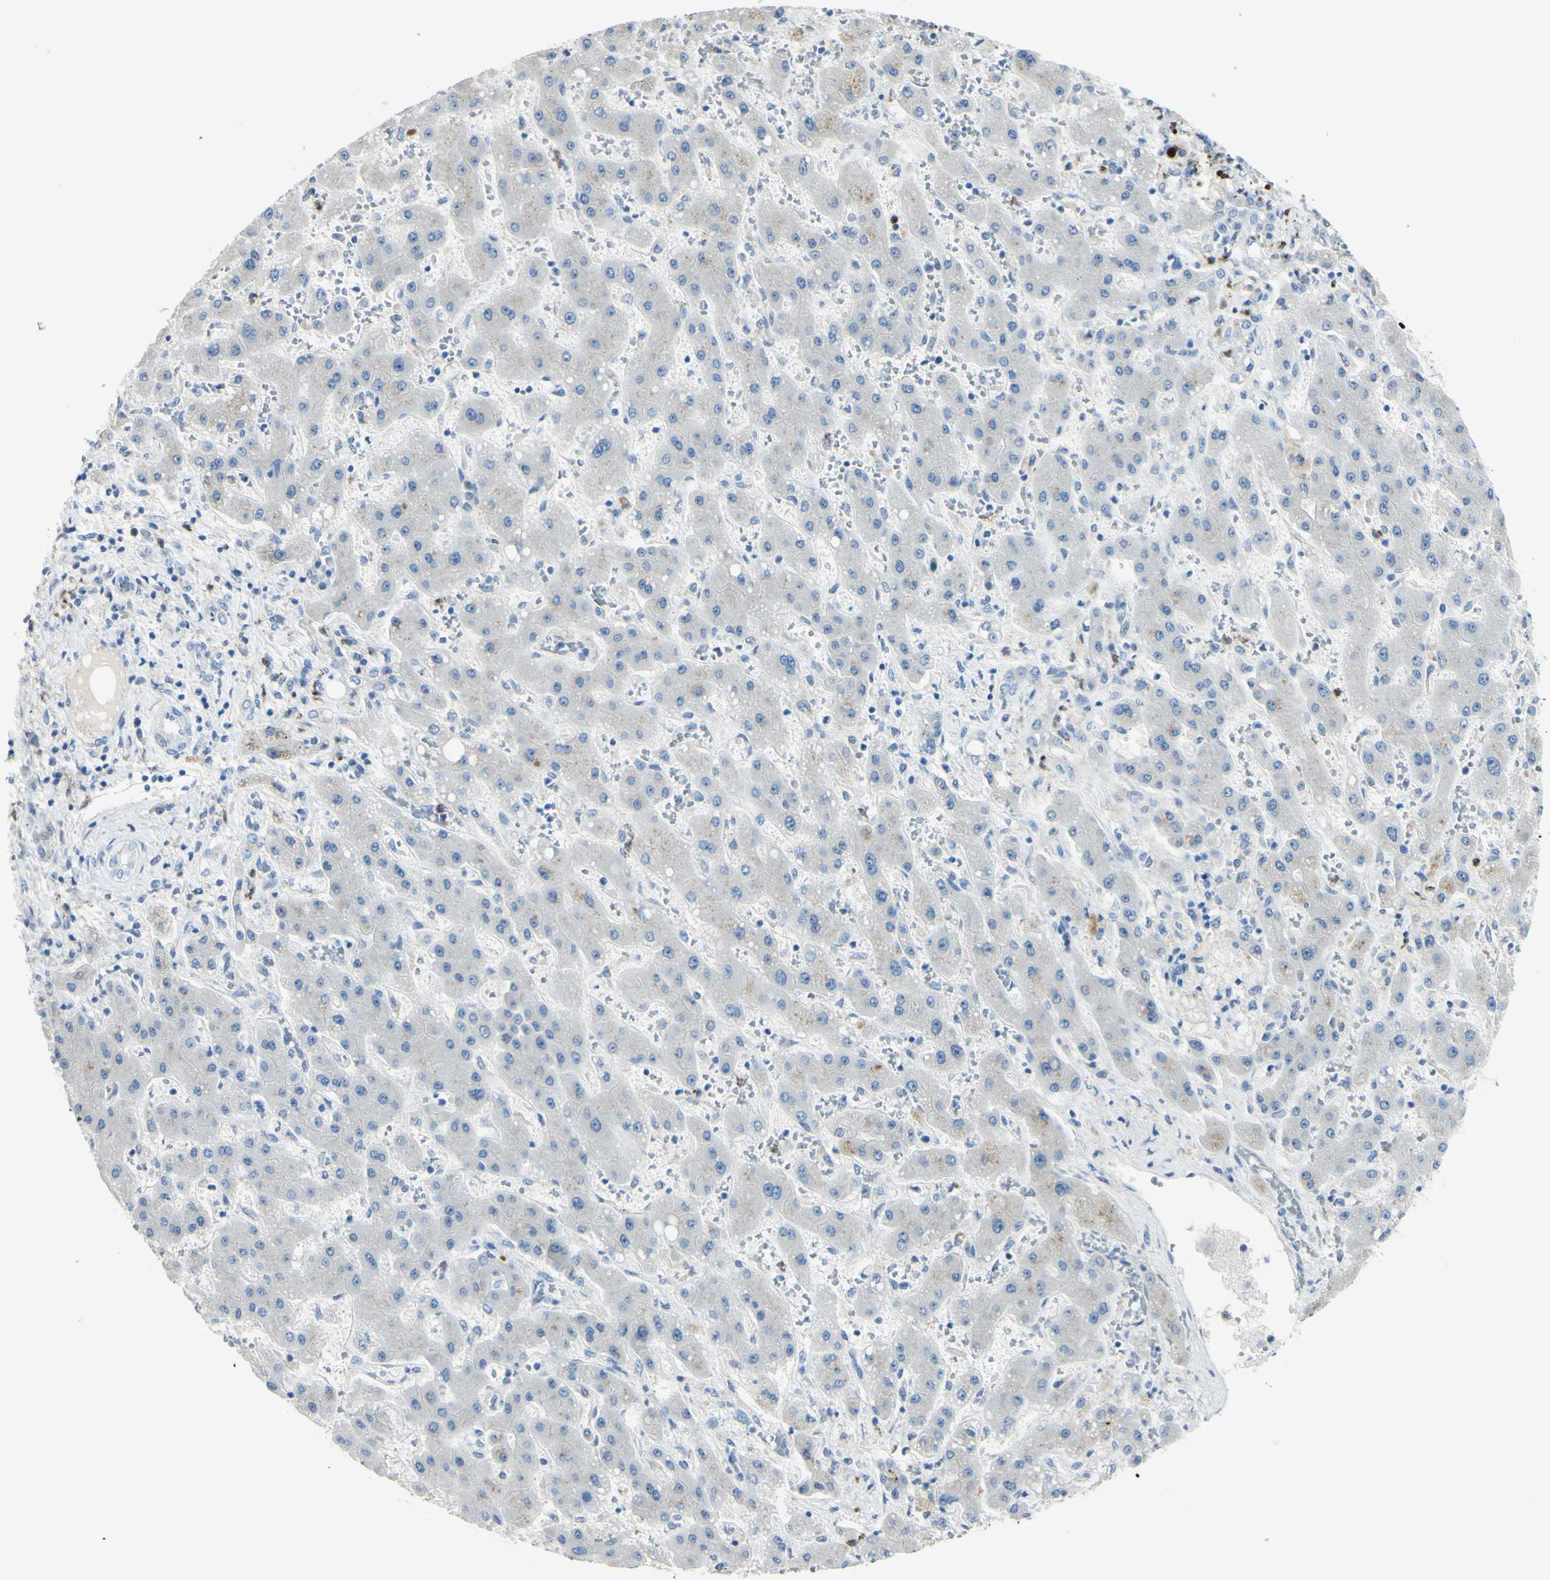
{"staining": {"intensity": "weak", "quantity": "<25%", "location": "cytoplasmic/membranous"}, "tissue": "liver cancer", "cell_type": "Tumor cells", "image_type": "cancer", "snomed": [{"axis": "morphology", "description": "Cholangiocarcinoma"}, {"axis": "topography", "description": "Liver"}], "caption": "Liver cholangiocarcinoma was stained to show a protein in brown. There is no significant positivity in tumor cells.", "gene": "ZNF557", "patient": {"sex": "male", "age": 50}}